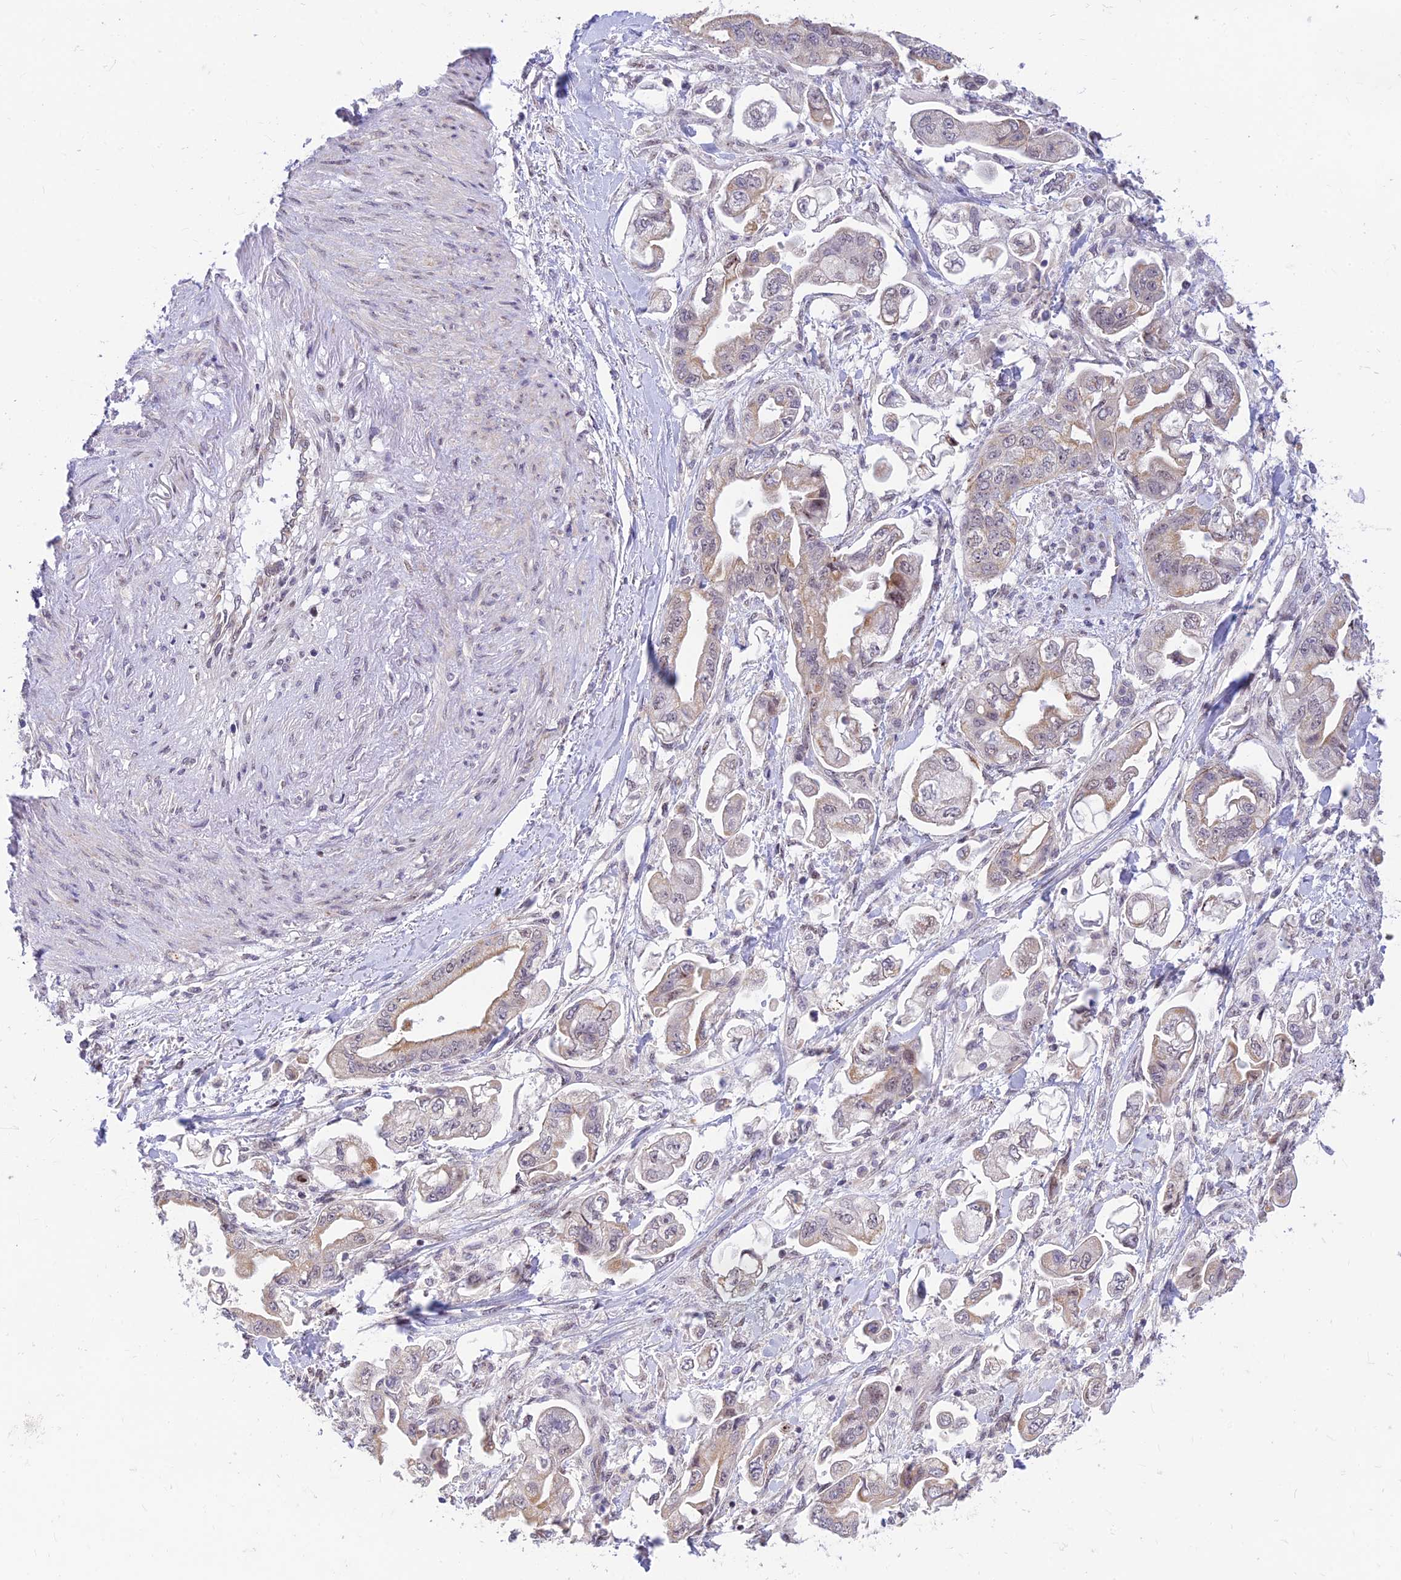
{"staining": {"intensity": "weak", "quantity": "<25%", "location": "cytoplasmic/membranous"}, "tissue": "stomach cancer", "cell_type": "Tumor cells", "image_type": "cancer", "snomed": [{"axis": "morphology", "description": "Adenocarcinoma, NOS"}, {"axis": "topography", "description": "Stomach"}], "caption": "There is no significant expression in tumor cells of adenocarcinoma (stomach).", "gene": "MICOS13", "patient": {"sex": "male", "age": 62}}